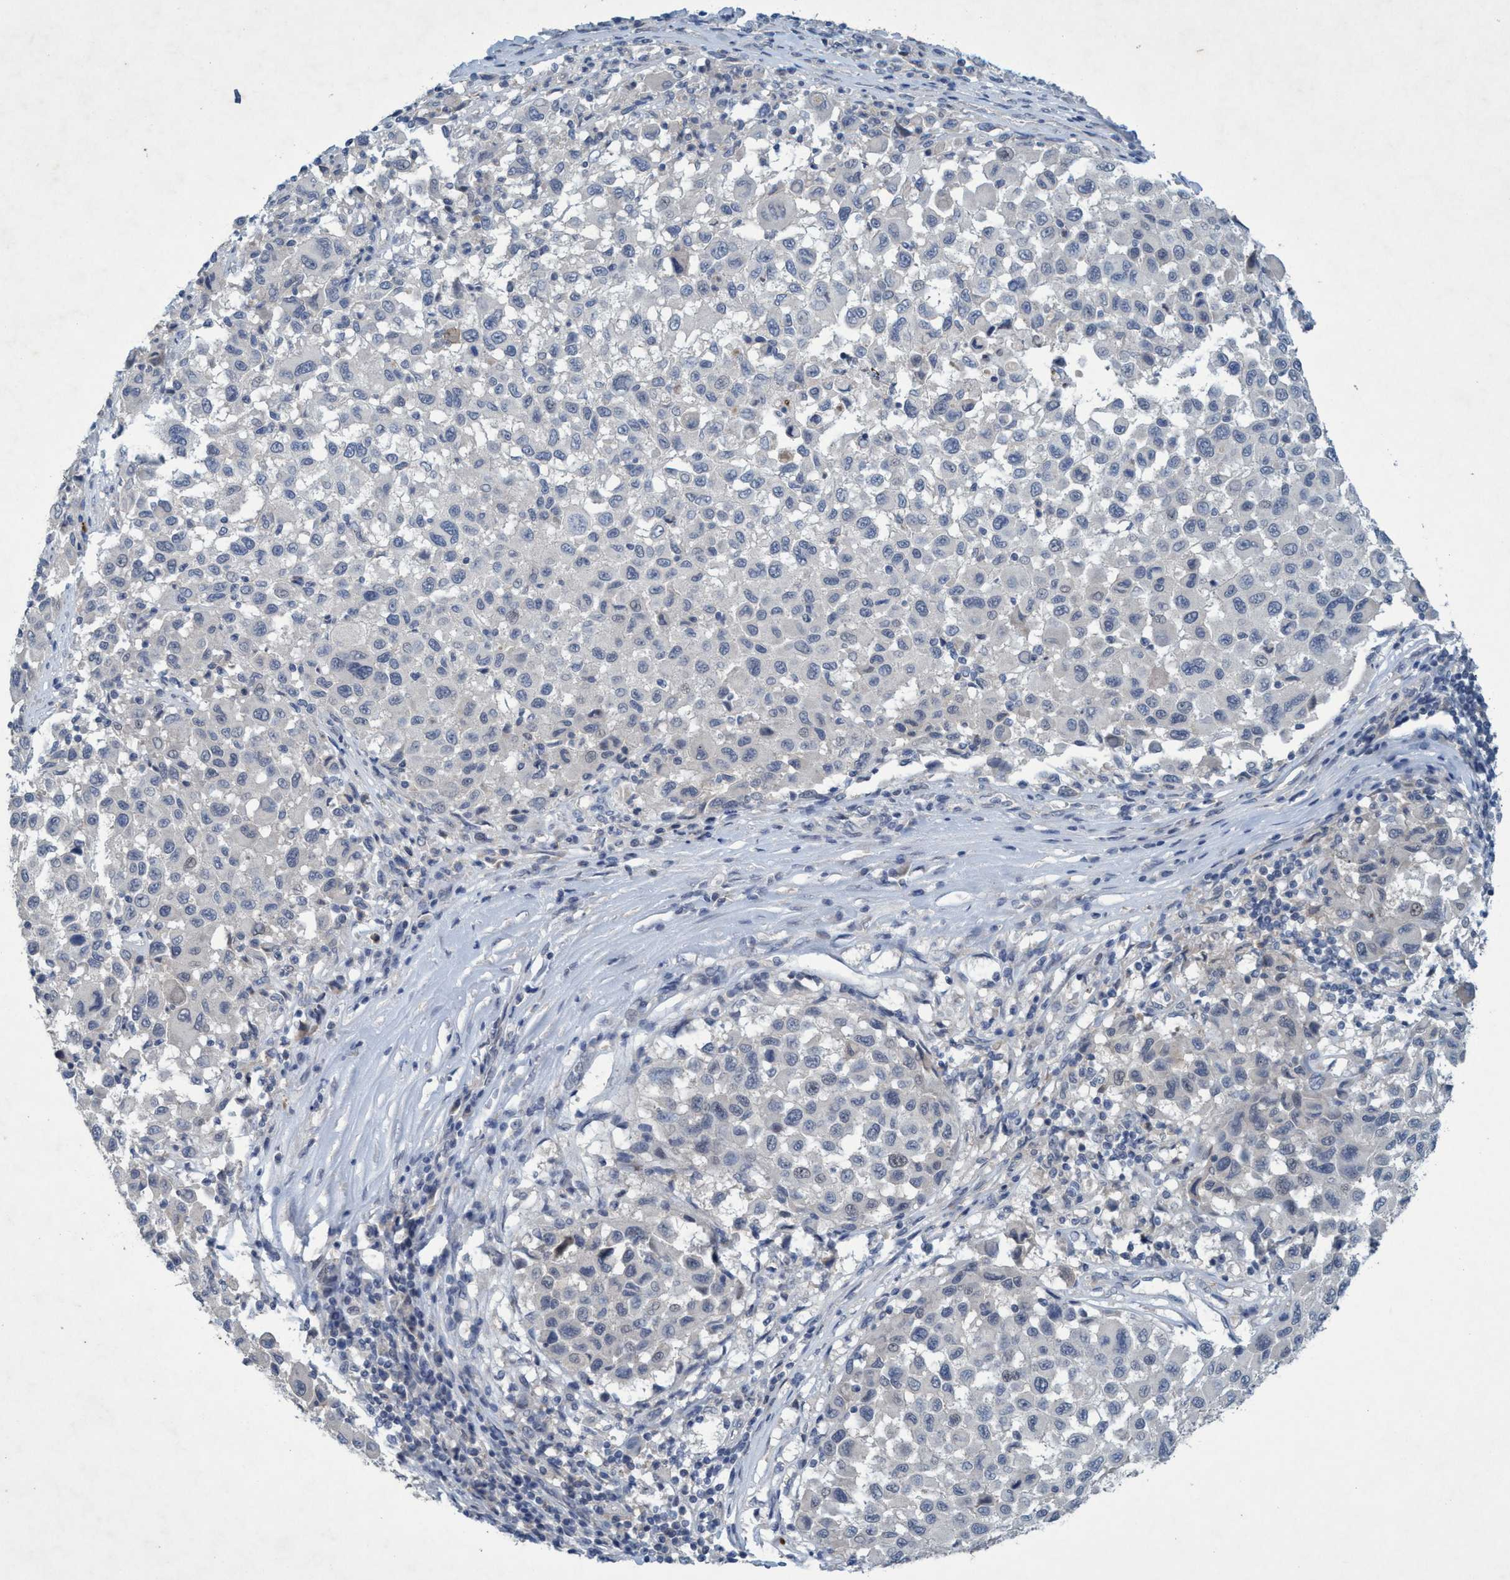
{"staining": {"intensity": "negative", "quantity": "none", "location": "none"}, "tissue": "melanoma", "cell_type": "Tumor cells", "image_type": "cancer", "snomed": [{"axis": "morphology", "description": "Malignant melanoma, Metastatic site"}, {"axis": "topography", "description": "Lymph node"}], "caption": "There is no significant expression in tumor cells of malignant melanoma (metastatic site).", "gene": "RNF208", "patient": {"sex": "male", "age": 61}}